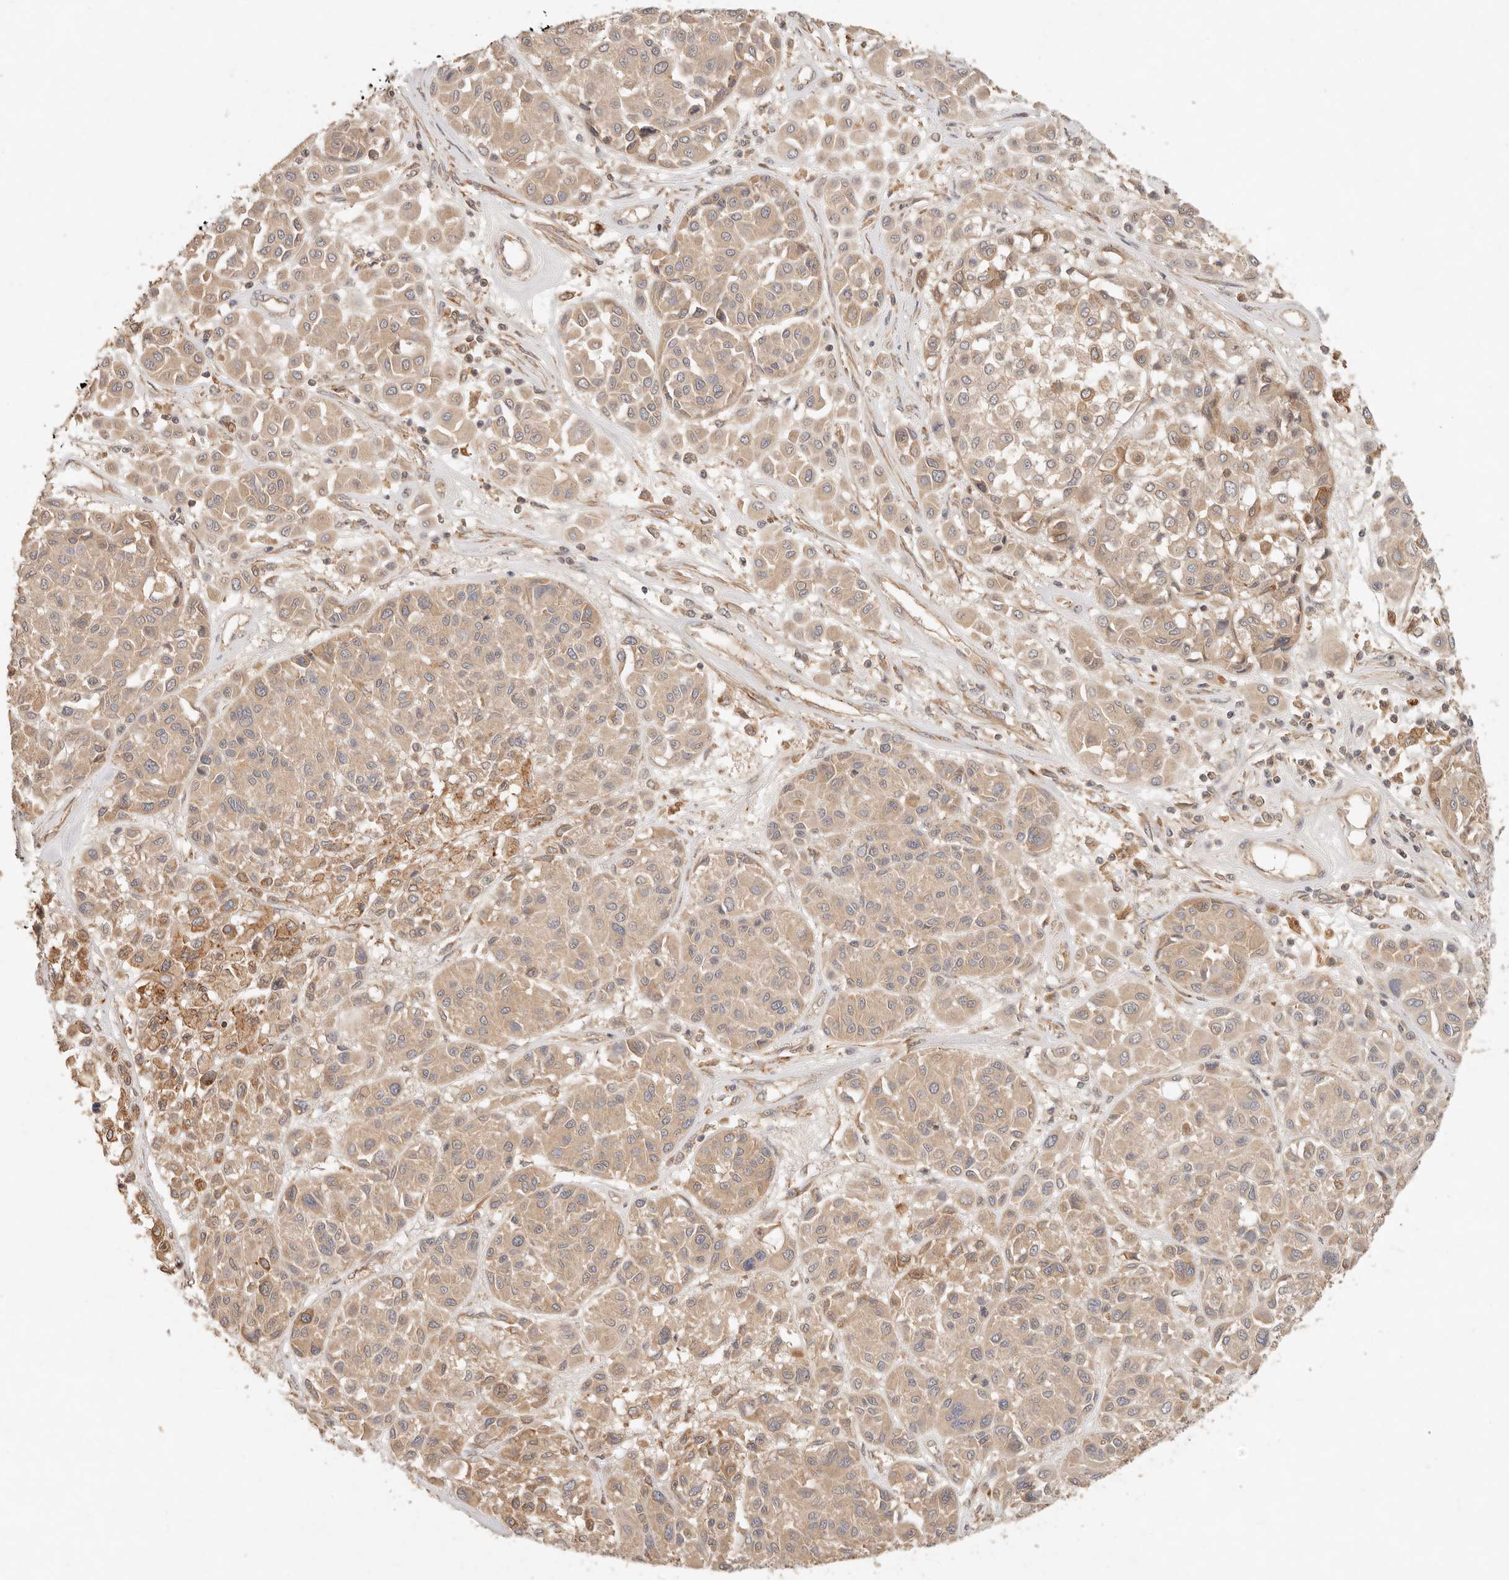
{"staining": {"intensity": "weak", "quantity": ">75%", "location": "cytoplasmic/membranous"}, "tissue": "melanoma", "cell_type": "Tumor cells", "image_type": "cancer", "snomed": [{"axis": "morphology", "description": "Malignant melanoma, Metastatic site"}, {"axis": "topography", "description": "Soft tissue"}], "caption": "The histopathology image displays a brown stain indicating the presence of a protein in the cytoplasmic/membranous of tumor cells in melanoma.", "gene": "HECTD3", "patient": {"sex": "male", "age": 41}}